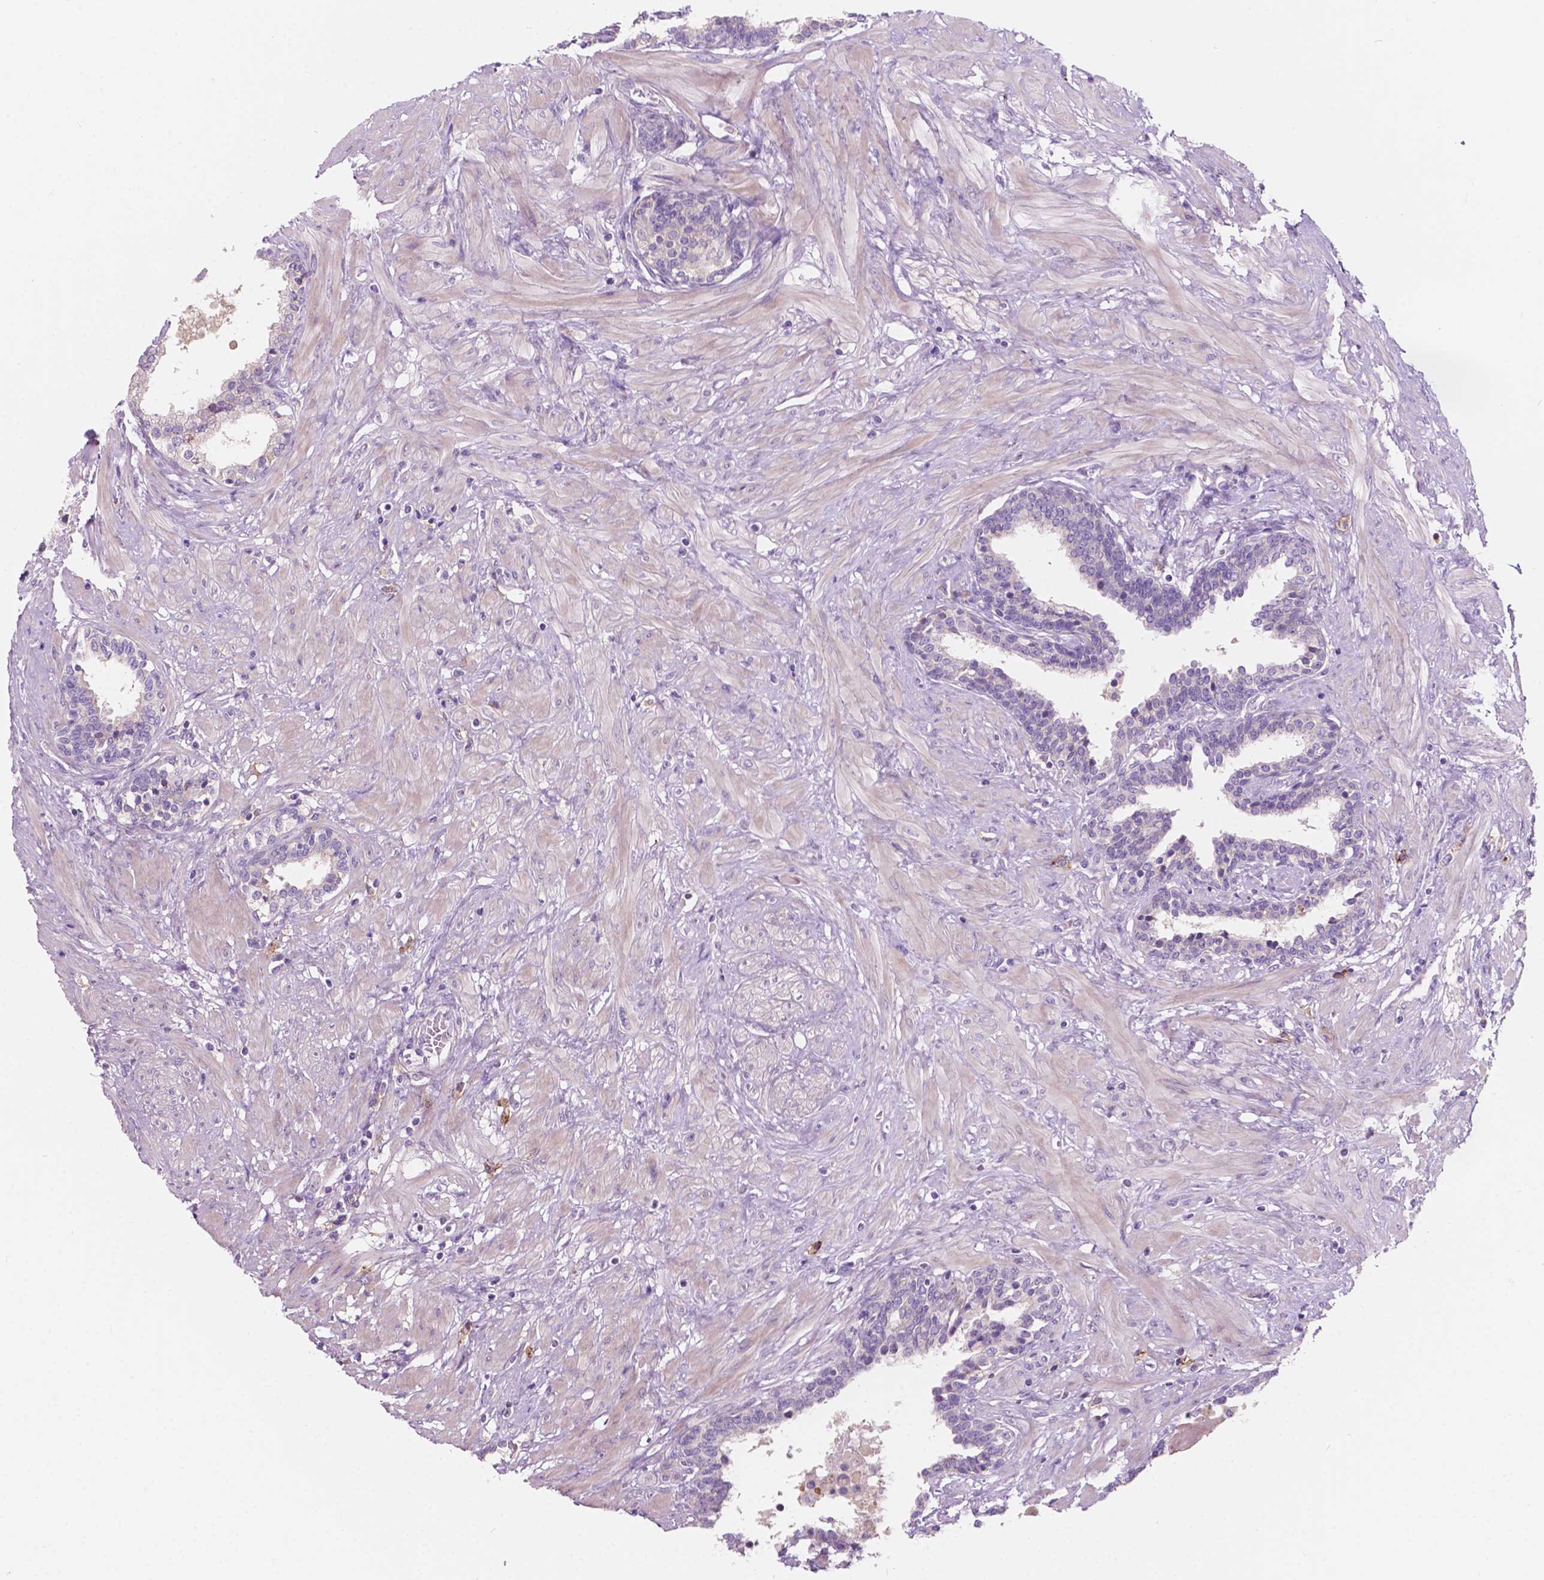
{"staining": {"intensity": "negative", "quantity": "none", "location": "none"}, "tissue": "prostate", "cell_type": "Glandular cells", "image_type": "normal", "snomed": [{"axis": "morphology", "description": "Normal tissue, NOS"}, {"axis": "topography", "description": "Prostate"}], "caption": "Immunohistochemistry (IHC) image of normal prostate: human prostate stained with DAB reveals no significant protein expression in glandular cells. (DAB (3,3'-diaminobenzidine) IHC with hematoxylin counter stain).", "gene": "SEMA4A", "patient": {"sex": "male", "age": 55}}